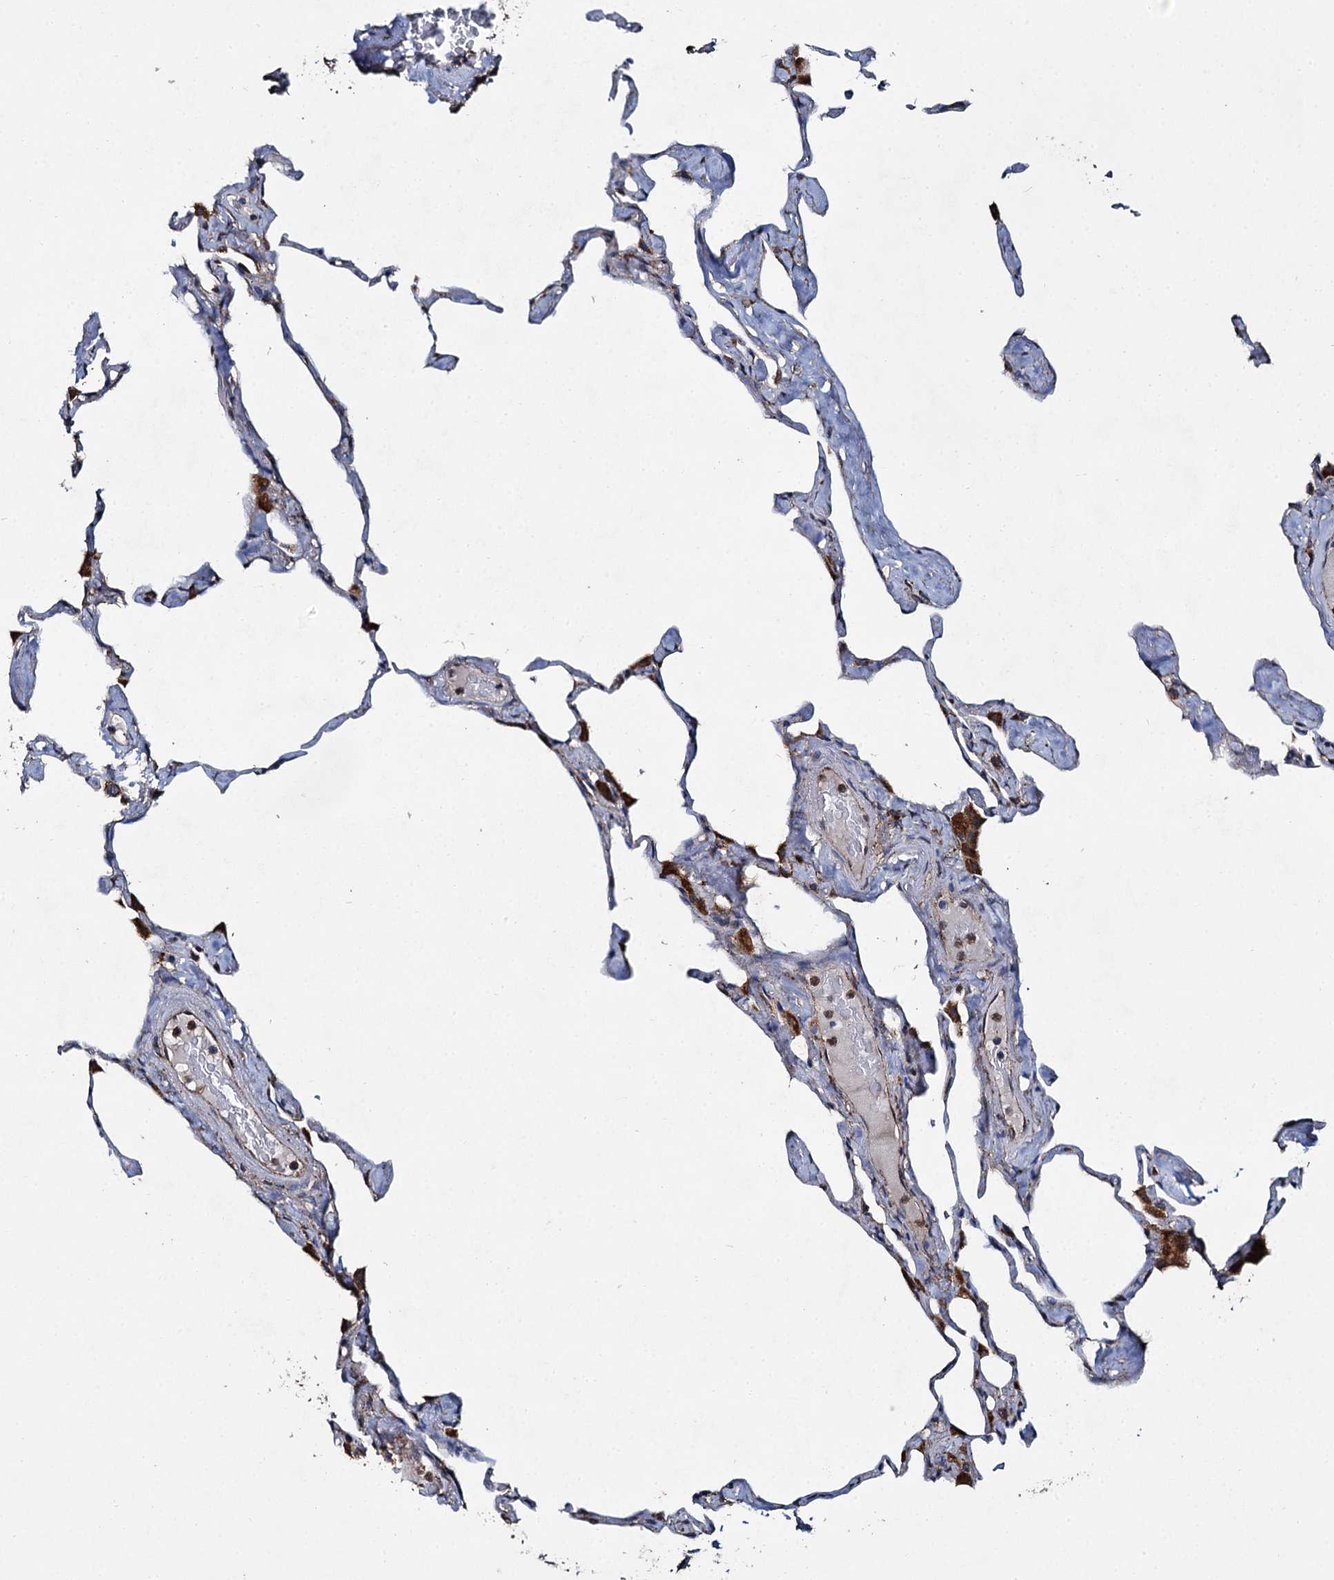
{"staining": {"intensity": "weak", "quantity": "<25%", "location": "cytoplasmic/membranous"}, "tissue": "lung", "cell_type": "Alveolar cells", "image_type": "normal", "snomed": [{"axis": "morphology", "description": "Normal tissue, NOS"}, {"axis": "topography", "description": "Lung"}], "caption": "High power microscopy image of an immunohistochemistry (IHC) image of benign lung, revealing no significant positivity in alveolar cells. (Immunohistochemistry (ihc), brightfield microscopy, high magnification).", "gene": "GBA1", "patient": {"sex": "male", "age": 65}}